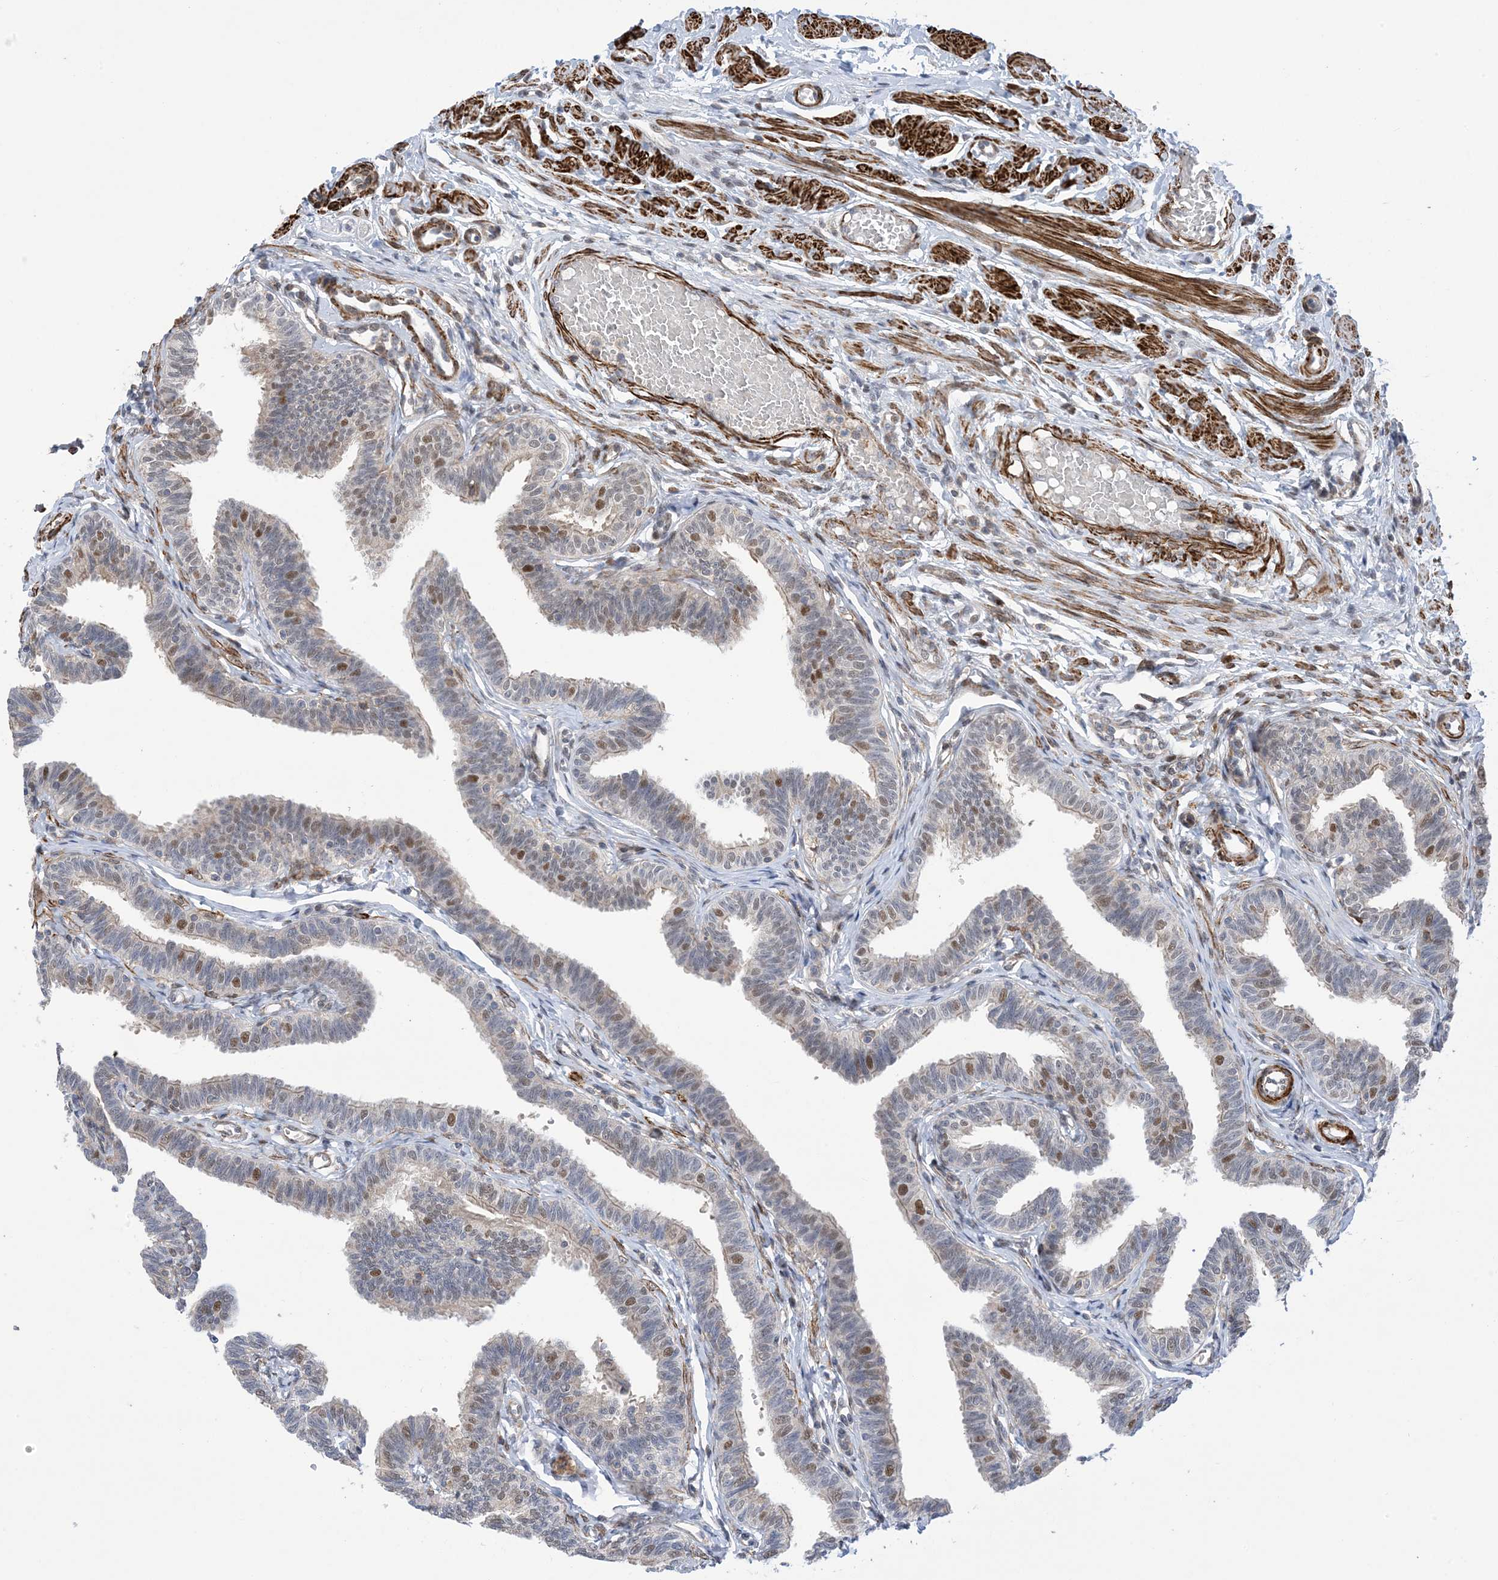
{"staining": {"intensity": "moderate", "quantity": "<25%", "location": "nuclear"}, "tissue": "fallopian tube", "cell_type": "Glandular cells", "image_type": "normal", "snomed": [{"axis": "morphology", "description": "Normal tissue, NOS"}, {"axis": "topography", "description": "Fallopian tube"}, {"axis": "topography", "description": "Ovary"}], "caption": "The immunohistochemical stain labels moderate nuclear staining in glandular cells of normal fallopian tube.", "gene": "ZNF8", "patient": {"sex": "female", "age": 23}}